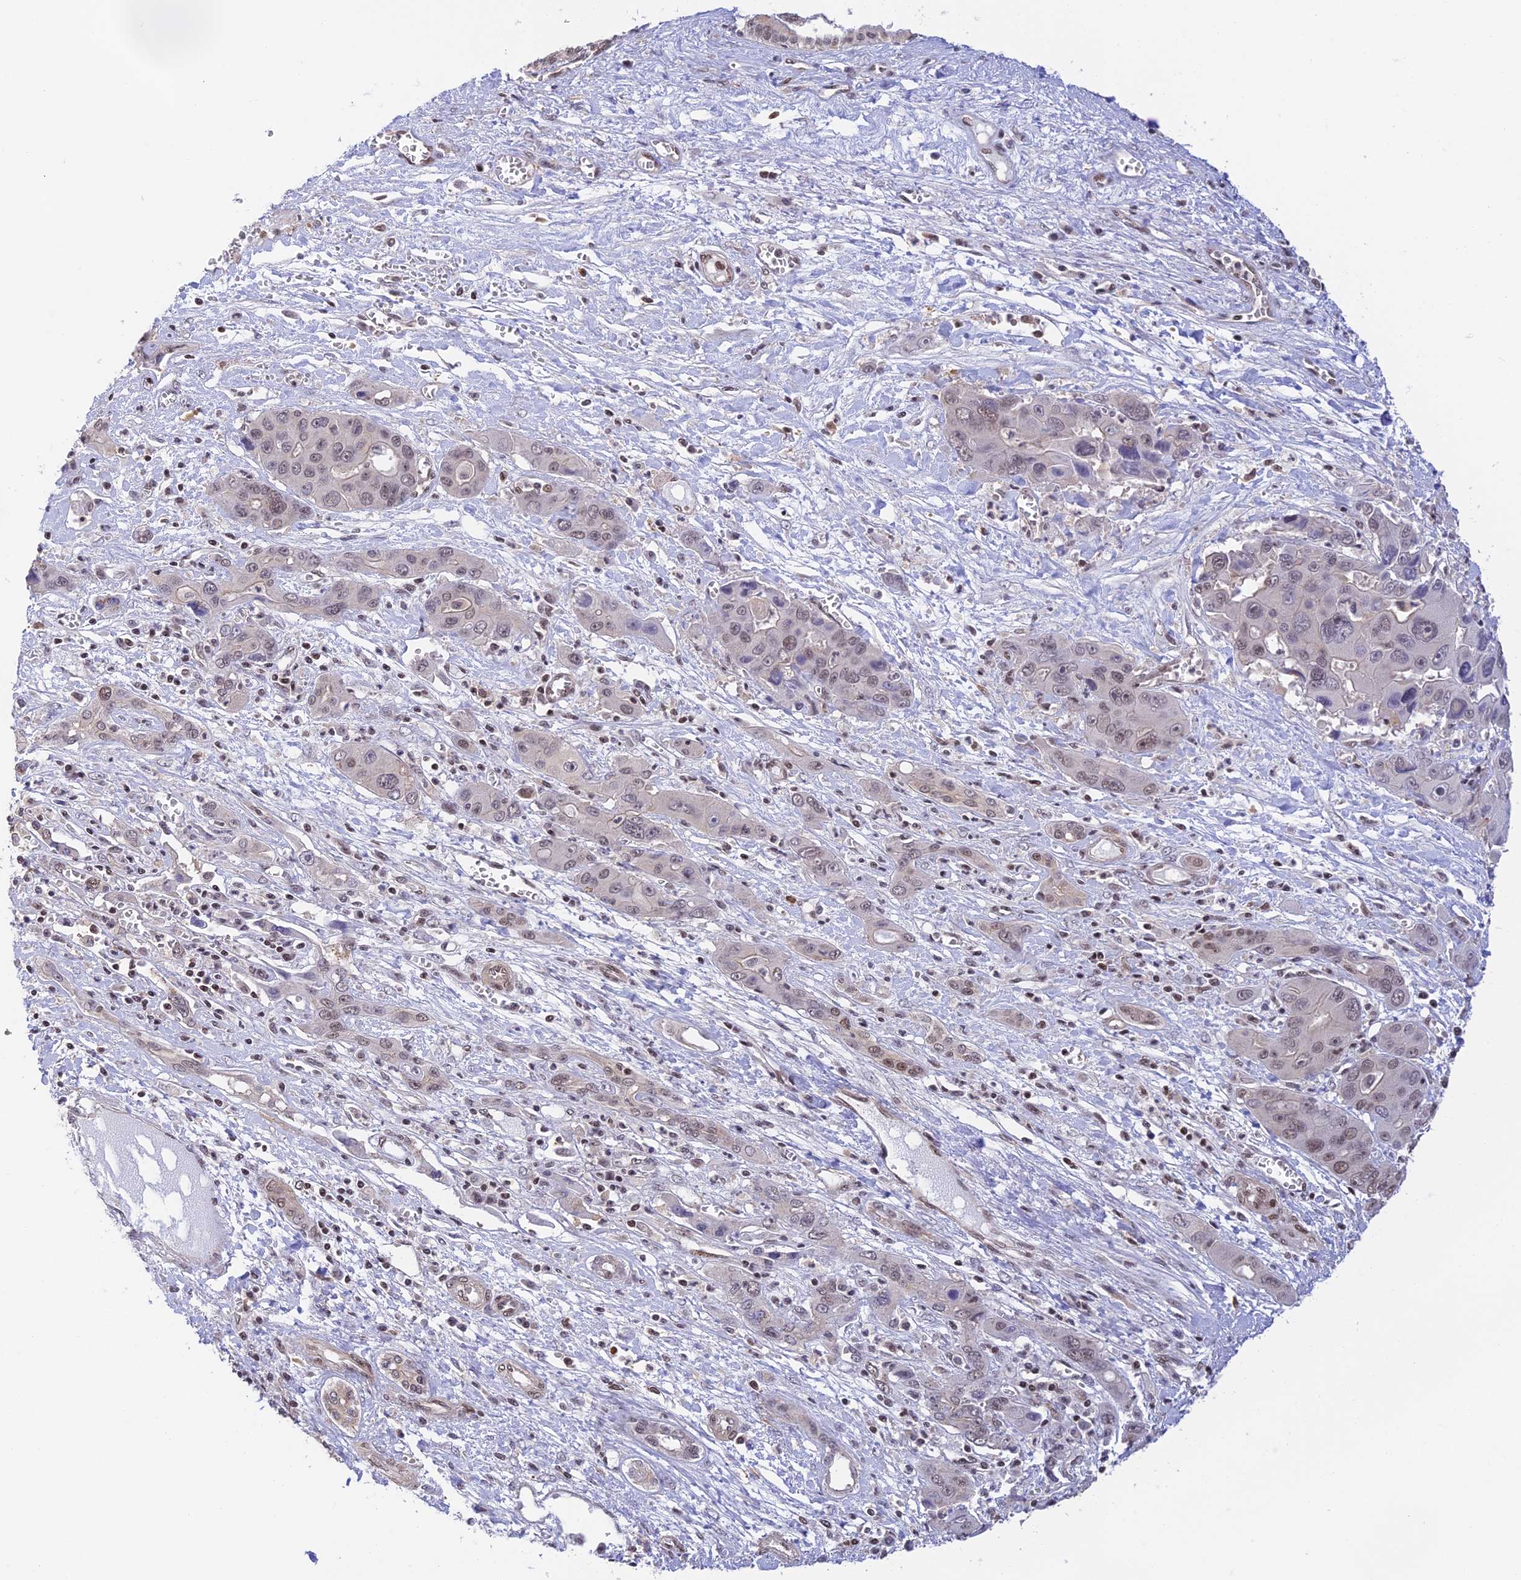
{"staining": {"intensity": "weak", "quantity": ">75%", "location": "nuclear"}, "tissue": "liver cancer", "cell_type": "Tumor cells", "image_type": "cancer", "snomed": [{"axis": "morphology", "description": "Cholangiocarcinoma"}, {"axis": "topography", "description": "Liver"}], "caption": "IHC image of human liver cancer stained for a protein (brown), which shows low levels of weak nuclear positivity in approximately >75% of tumor cells.", "gene": "THAP11", "patient": {"sex": "male", "age": 67}}